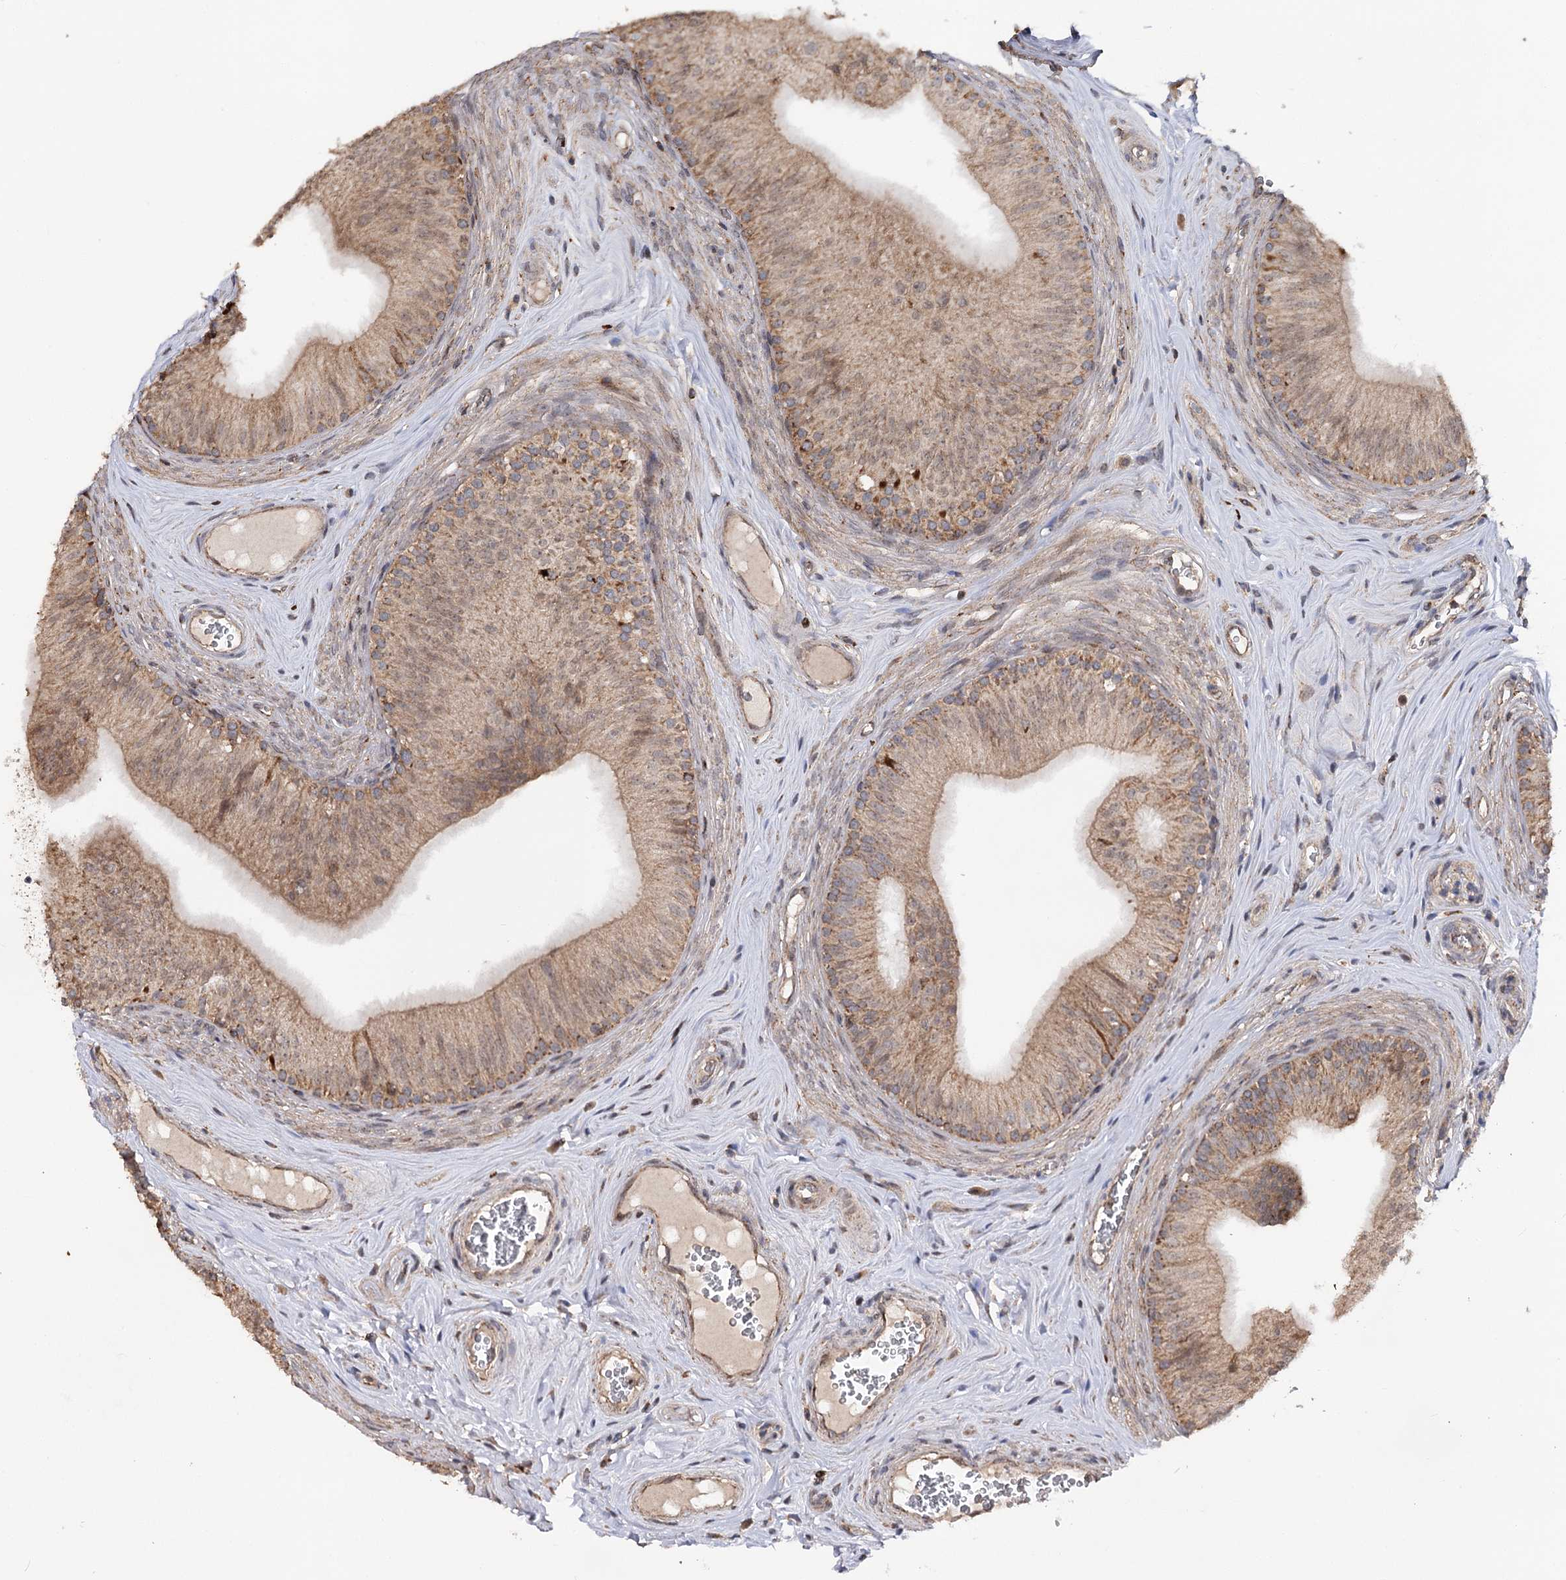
{"staining": {"intensity": "moderate", "quantity": ">75%", "location": "cytoplasmic/membranous"}, "tissue": "epididymis", "cell_type": "Glandular cells", "image_type": "normal", "snomed": [{"axis": "morphology", "description": "Normal tissue, NOS"}, {"axis": "topography", "description": "Epididymis"}], "caption": "Moderate cytoplasmic/membranous positivity is present in approximately >75% of glandular cells in benign epididymis. (DAB (3,3'-diaminobenzidine) = brown stain, brightfield microscopy at high magnification).", "gene": "MINDY3", "patient": {"sex": "male", "age": 46}}